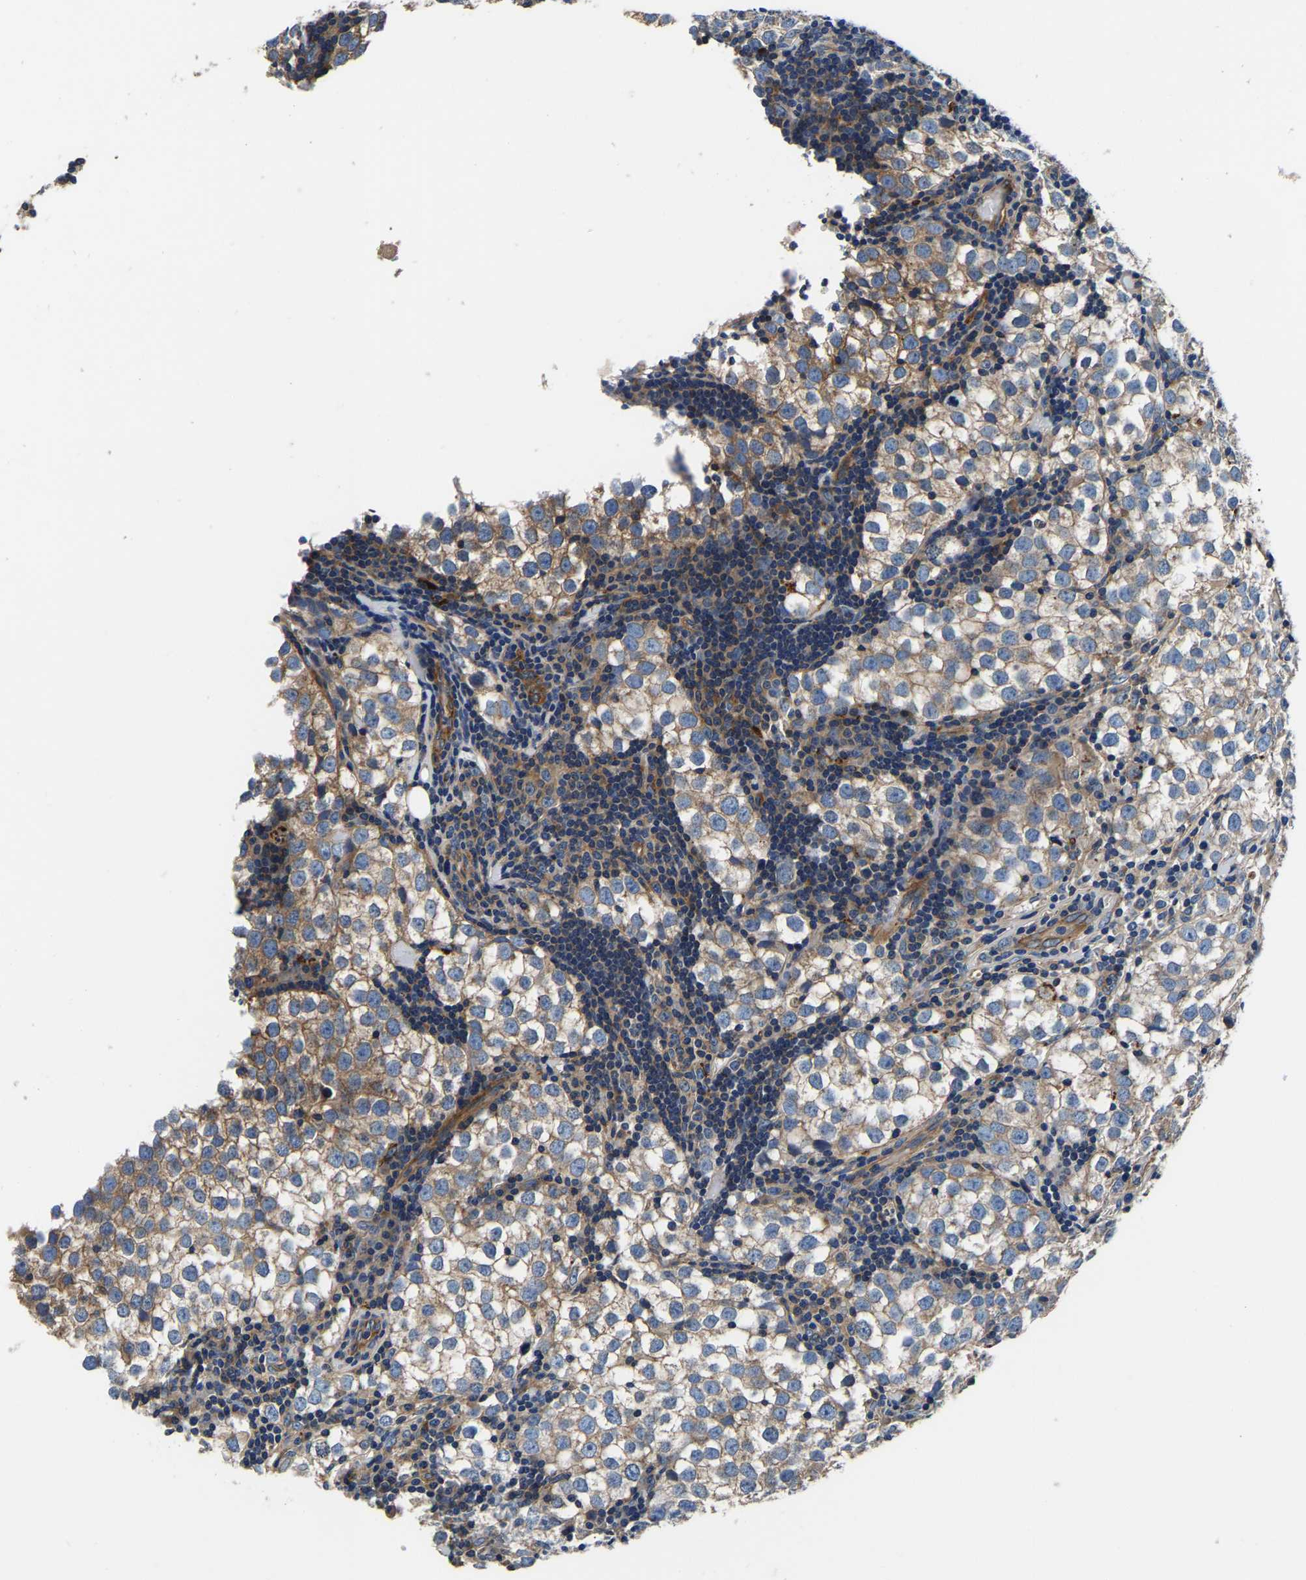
{"staining": {"intensity": "moderate", "quantity": ">75%", "location": "cytoplasmic/membranous"}, "tissue": "testis cancer", "cell_type": "Tumor cells", "image_type": "cancer", "snomed": [{"axis": "morphology", "description": "Seminoma, NOS"}, {"axis": "morphology", "description": "Carcinoma, Embryonal, NOS"}, {"axis": "topography", "description": "Testis"}], "caption": "A high-resolution micrograph shows immunohistochemistry staining of seminoma (testis), which displays moderate cytoplasmic/membranous staining in approximately >75% of tumor cells.", "gene": "SH3GLB1", "patient": {"sex": "male", "age": 36}}